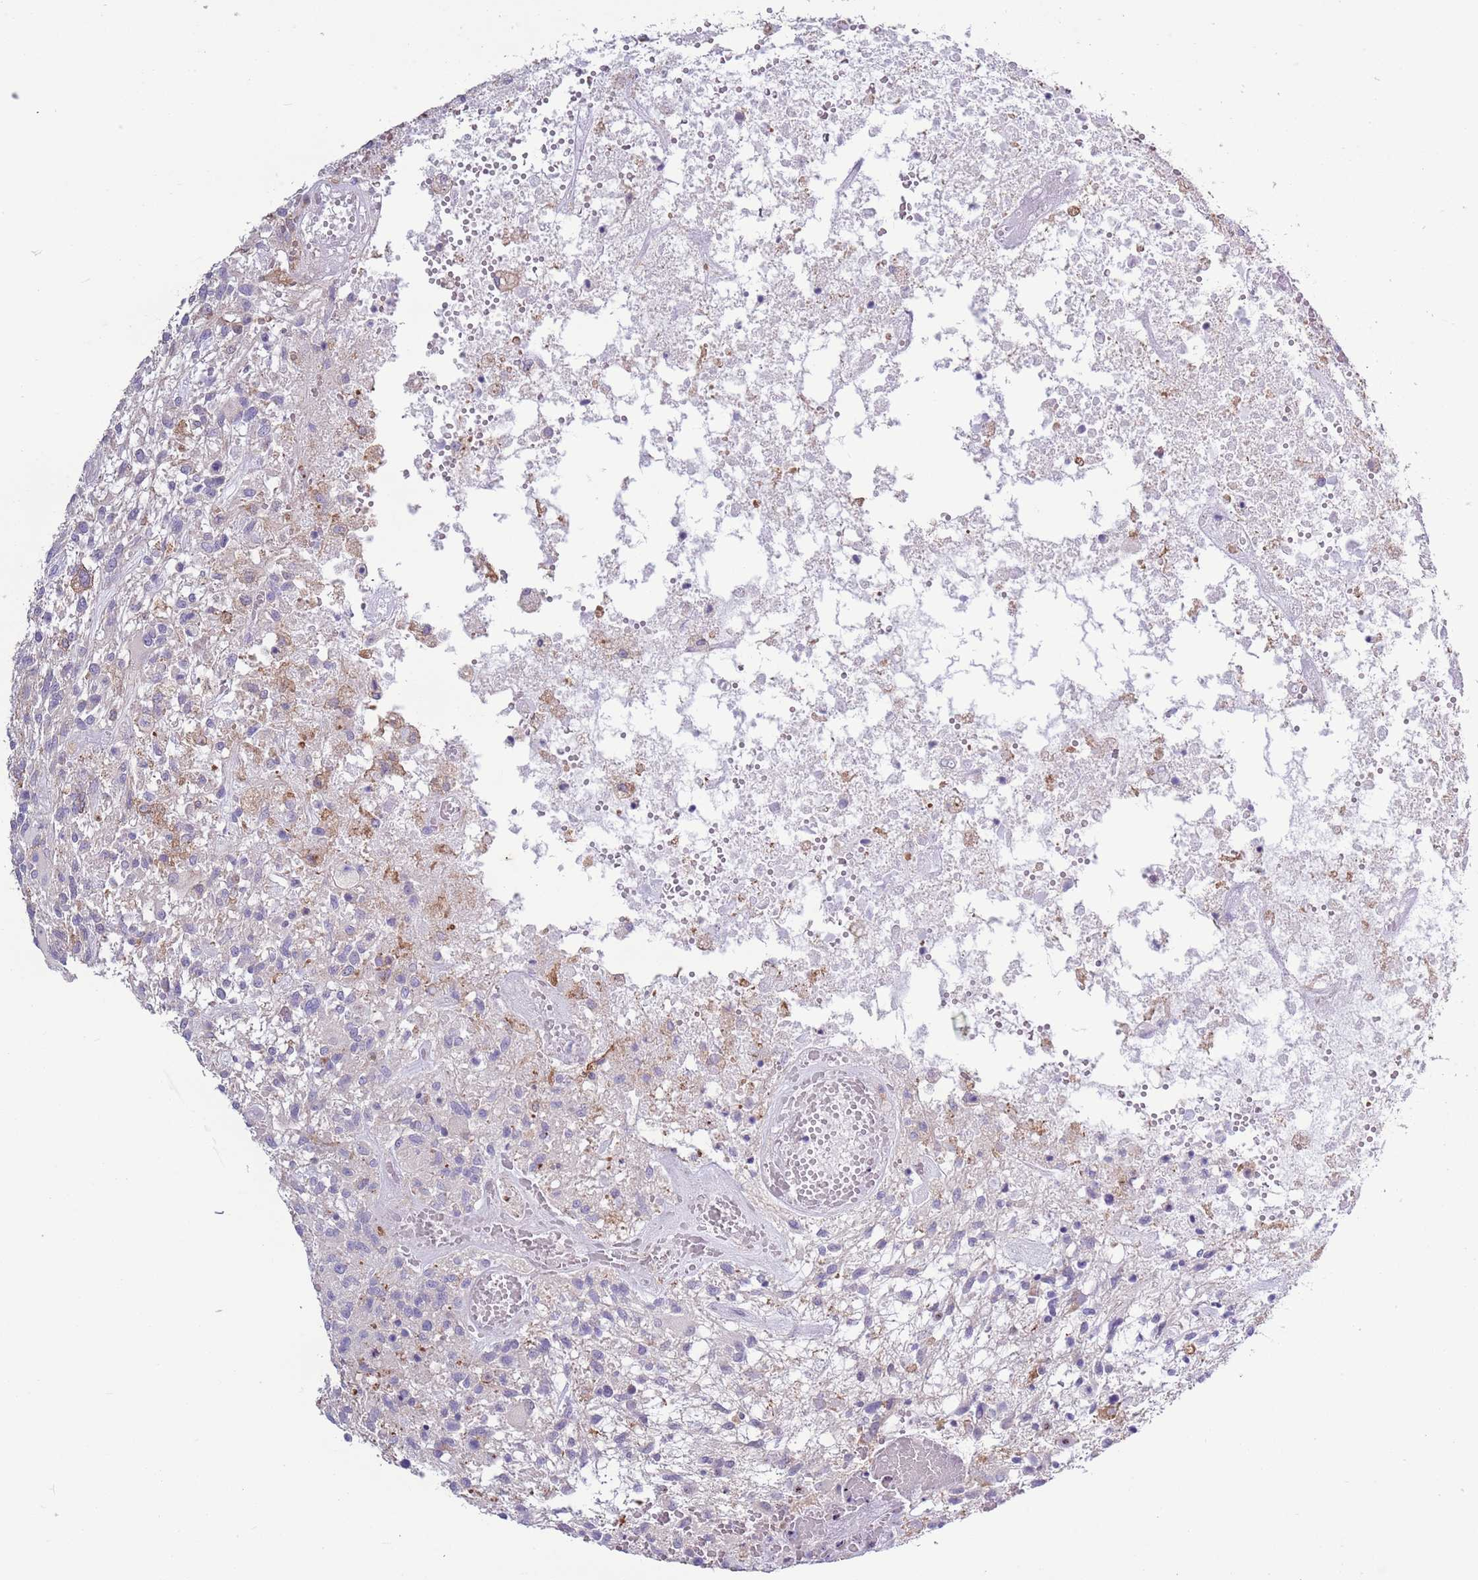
{"staining": {"intensity": "negative", "quantity": "none", "location": "none"}, "tissue": "glioma", "cell_type": "Tumor cells", "image_type": "cancer", "snomed": [{"axis": "morphology", "description": "Glioma, malignant, High grade"}, {"axis": "topography", "description": "Brain"}], "caption": "A micrograph of glioma stained for a protein reveals no brown staining in tumor cells.", "gene": "CAPN9", "patient": {"sex": "male", "age": 47}}